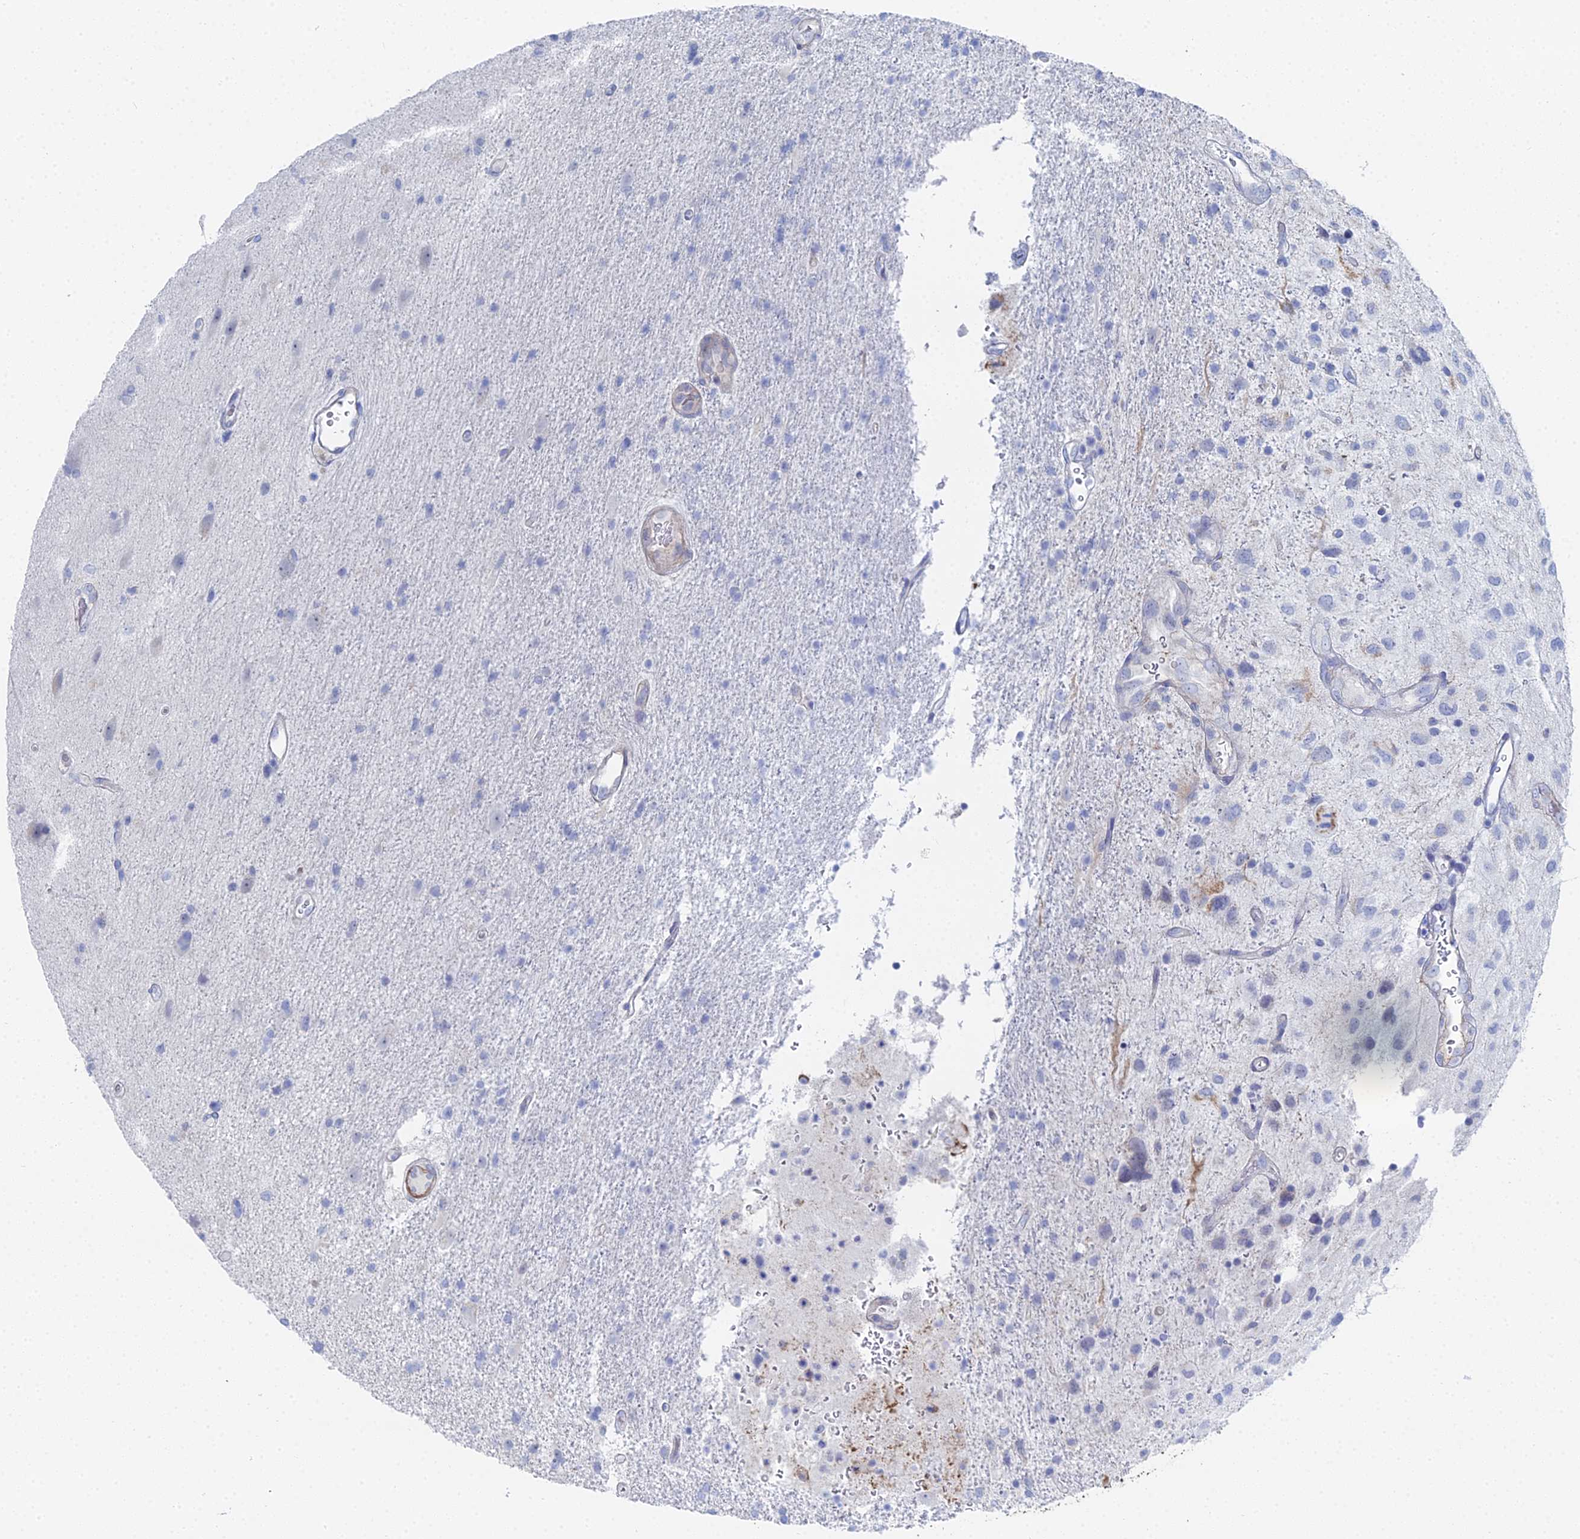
{"staining": {"intensity": "negative", "quantity": "none", "location": "none"}, "tissue": "glioma", "cell_type": "Tumor cells", "image_type": "cancer", "snomed": [{"axis": "morphology", "description": "Glioma, malignant, Low grade"}, {"axis": "topography", "description": "Brain"}], "caption": "A histopathology image of malignant glioma (low-grade) stained for a protein demonstrates no brown staining in tumor cells.", "gene": "DHX34", "patient": {"sex": "male", "age": 66}}